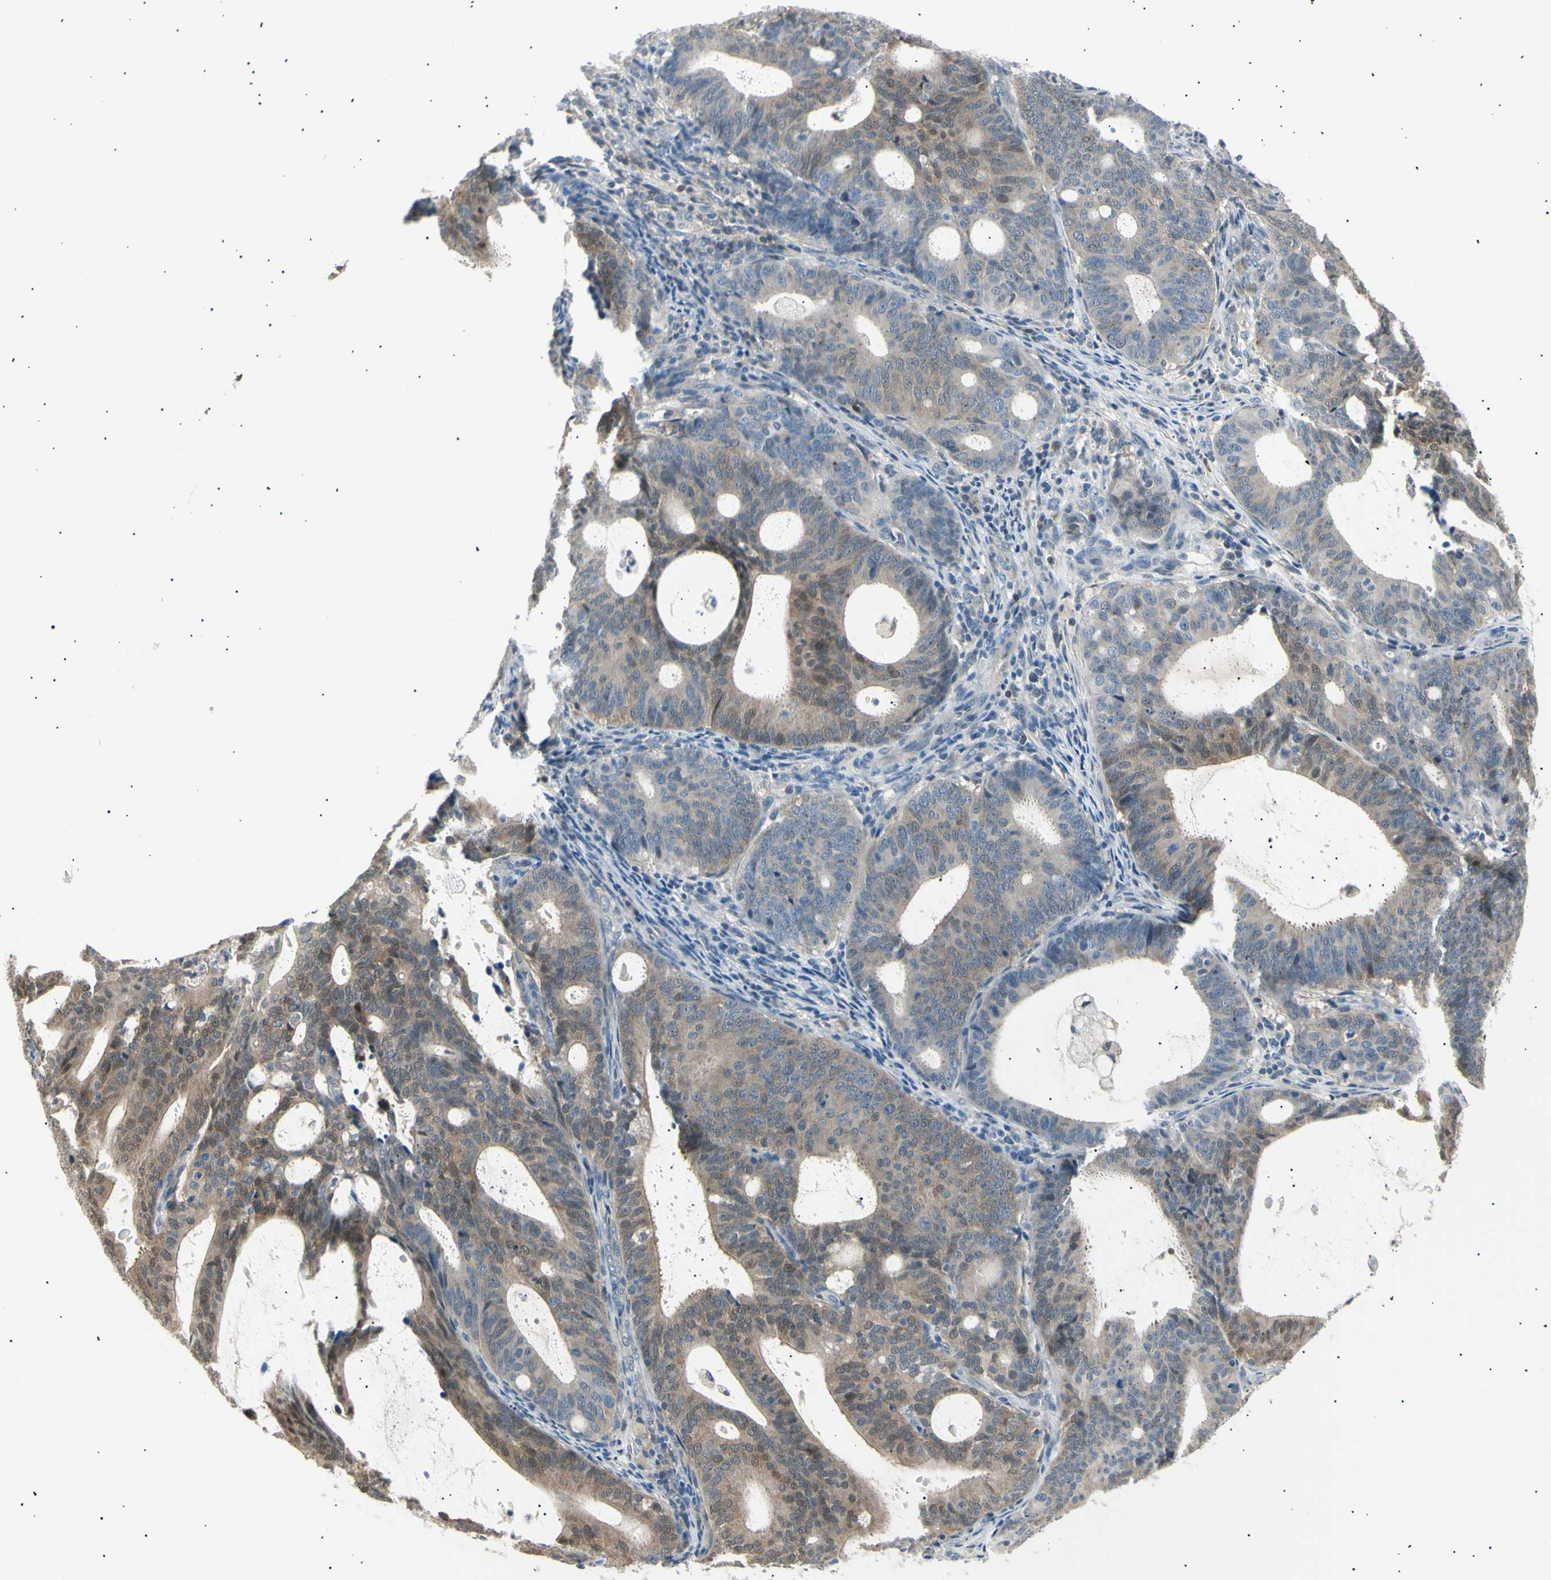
{"staining": {"intensity": "moderate", "quantity": ">75%", "location": "cytoplasmic/membranous,nuclear"}, "tissue": "endometrial cancer", "cell_type": "Tumor cells", "image_type": "cancer", "snomed": [{"axis": "morphology", "description": "Adenocarcinoma, NOS"}, {"axis": "topography", "description": "Uterus"}], "caption": "Immunohistochemical staining of human adenocarcinoma (endometrial) demonstrates medium levels of moderate cytoplasmic/membranous and nuclear protein staining in approximately >75% of tumor cells. Immunohistochemistry (ihc) stains the protein in brown and the nuclei are stained blue.", "gene": "LHPP", "patient": {"sex": "female", "age": 83}}